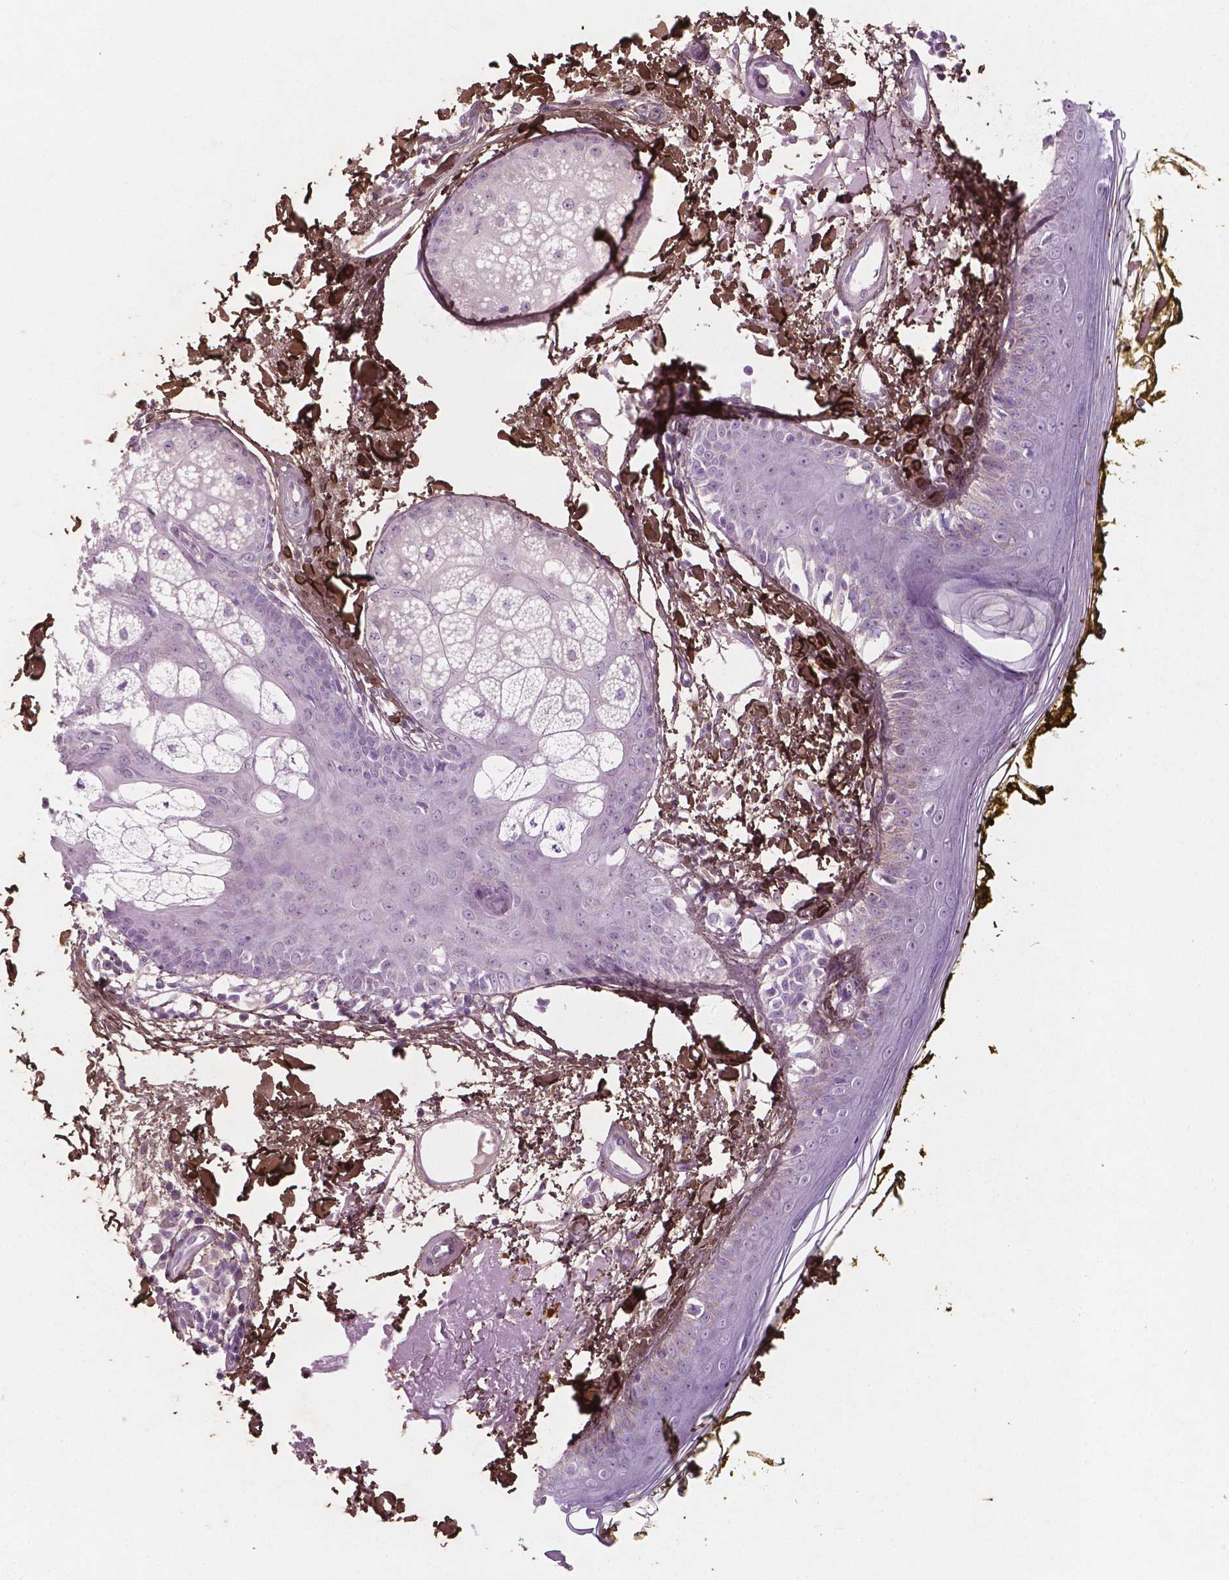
{"staining": {"intensity": "moderate", "quantity": "25%-75%", "location": "cytoplasmic/membranous"}, "tissue": "skin", "cell_type": "Fibroblasts", "image_type": "normal", "snomed": [{"axis": "morphology", "description": "Normal tissue, NOS"}, {"axis": "topography", "description": "Skin"}], "caption": "The micrograph exhibits a brown stain indicating the presence of a protein in the cytoplasmic/membranous of fibroblasts in skin.", "gene": "DLG2", "patient": {"sex": "male", "age": 76}}